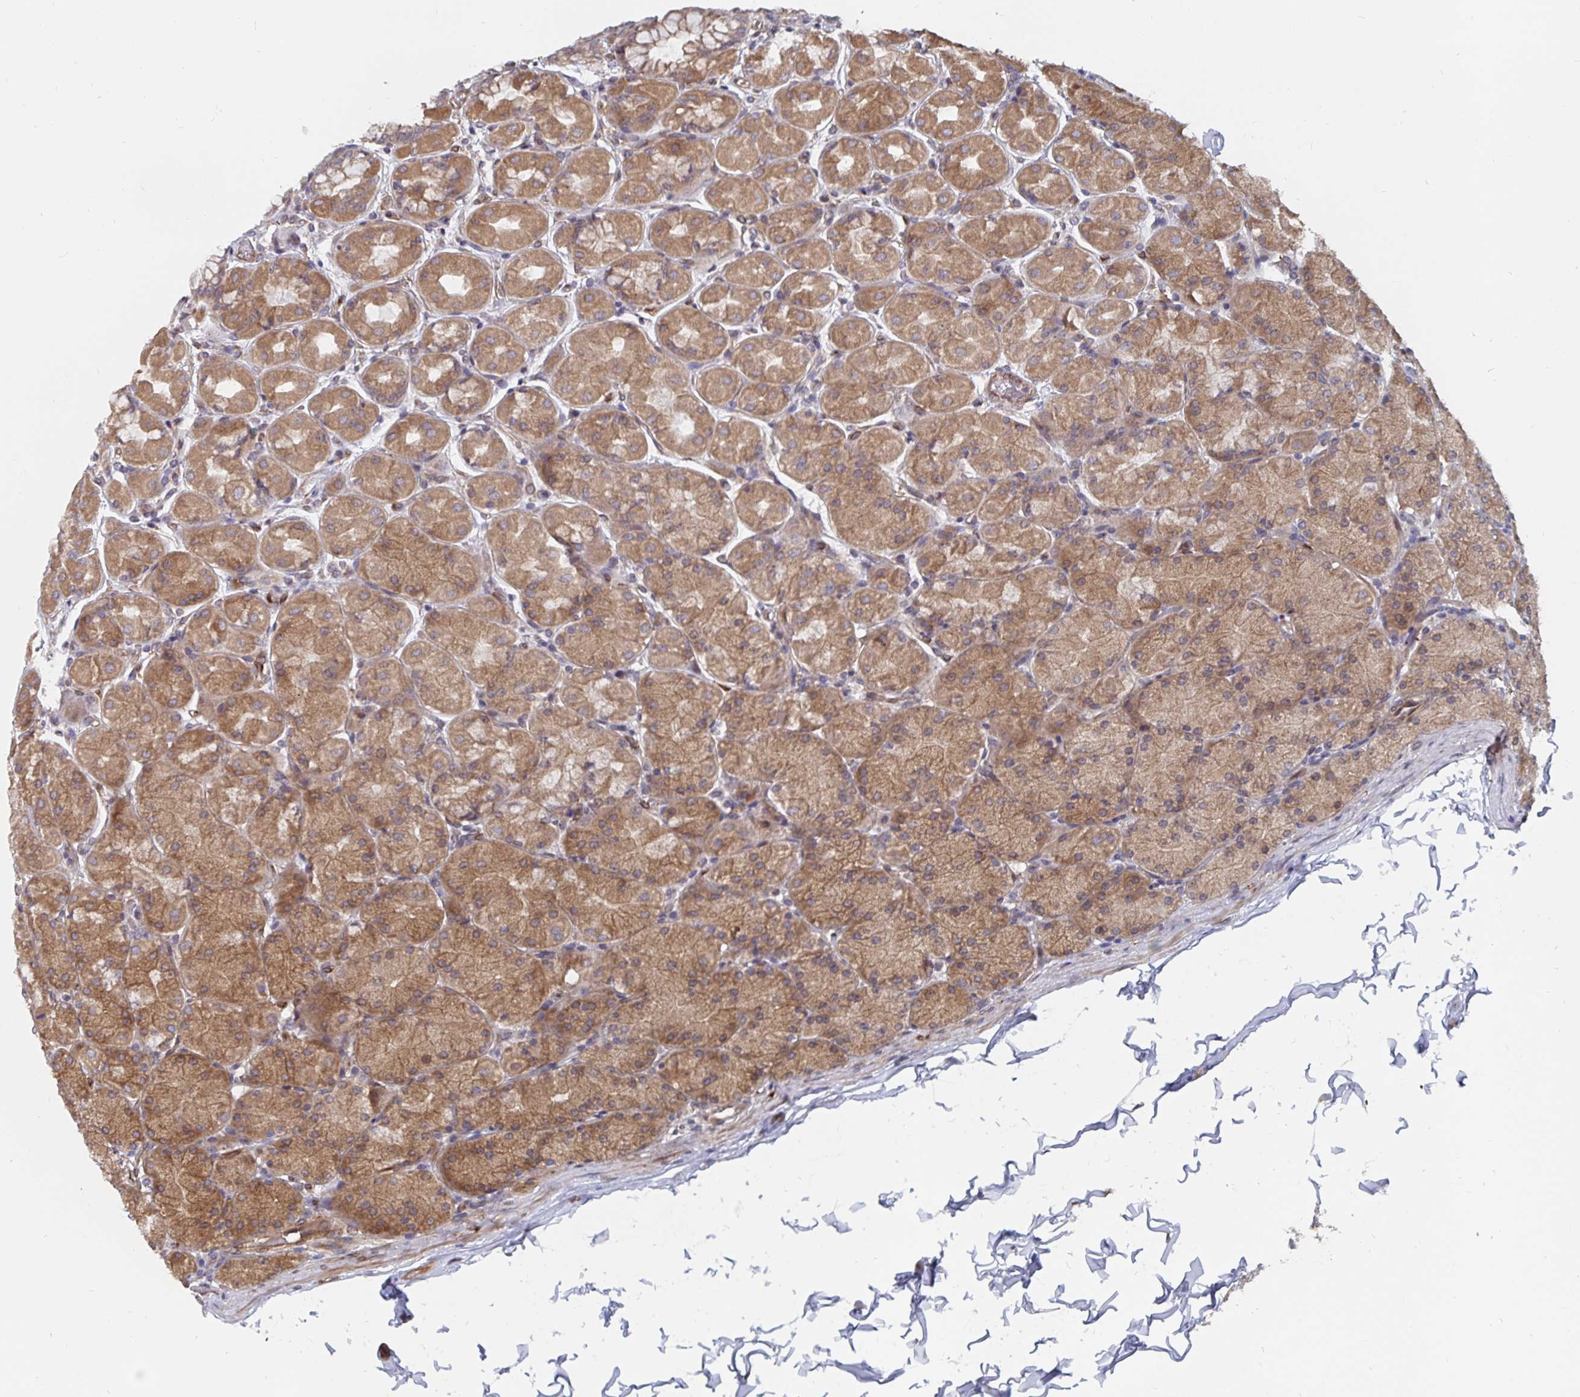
{"staining": {"intensity": "moderate", "quantity": ">75%", "location": "cytoplasmic/membranous"}, "tissue": "stomach", "cell_type": "Glandular cells", "image_type": "normal", "snomed": [{"axis": "morphology", "description": "Normal tissue, NOS"}, {"axis": "topography", "description": "Stomach, upper"}], "caption": "Stomach stained for a protein (brown) displays moderate cytoplasmic/membranous positive positivity in about >75% of glandular cells.", "gene": "BCAP29", "patient": {"sex": "female", "age": 56}}